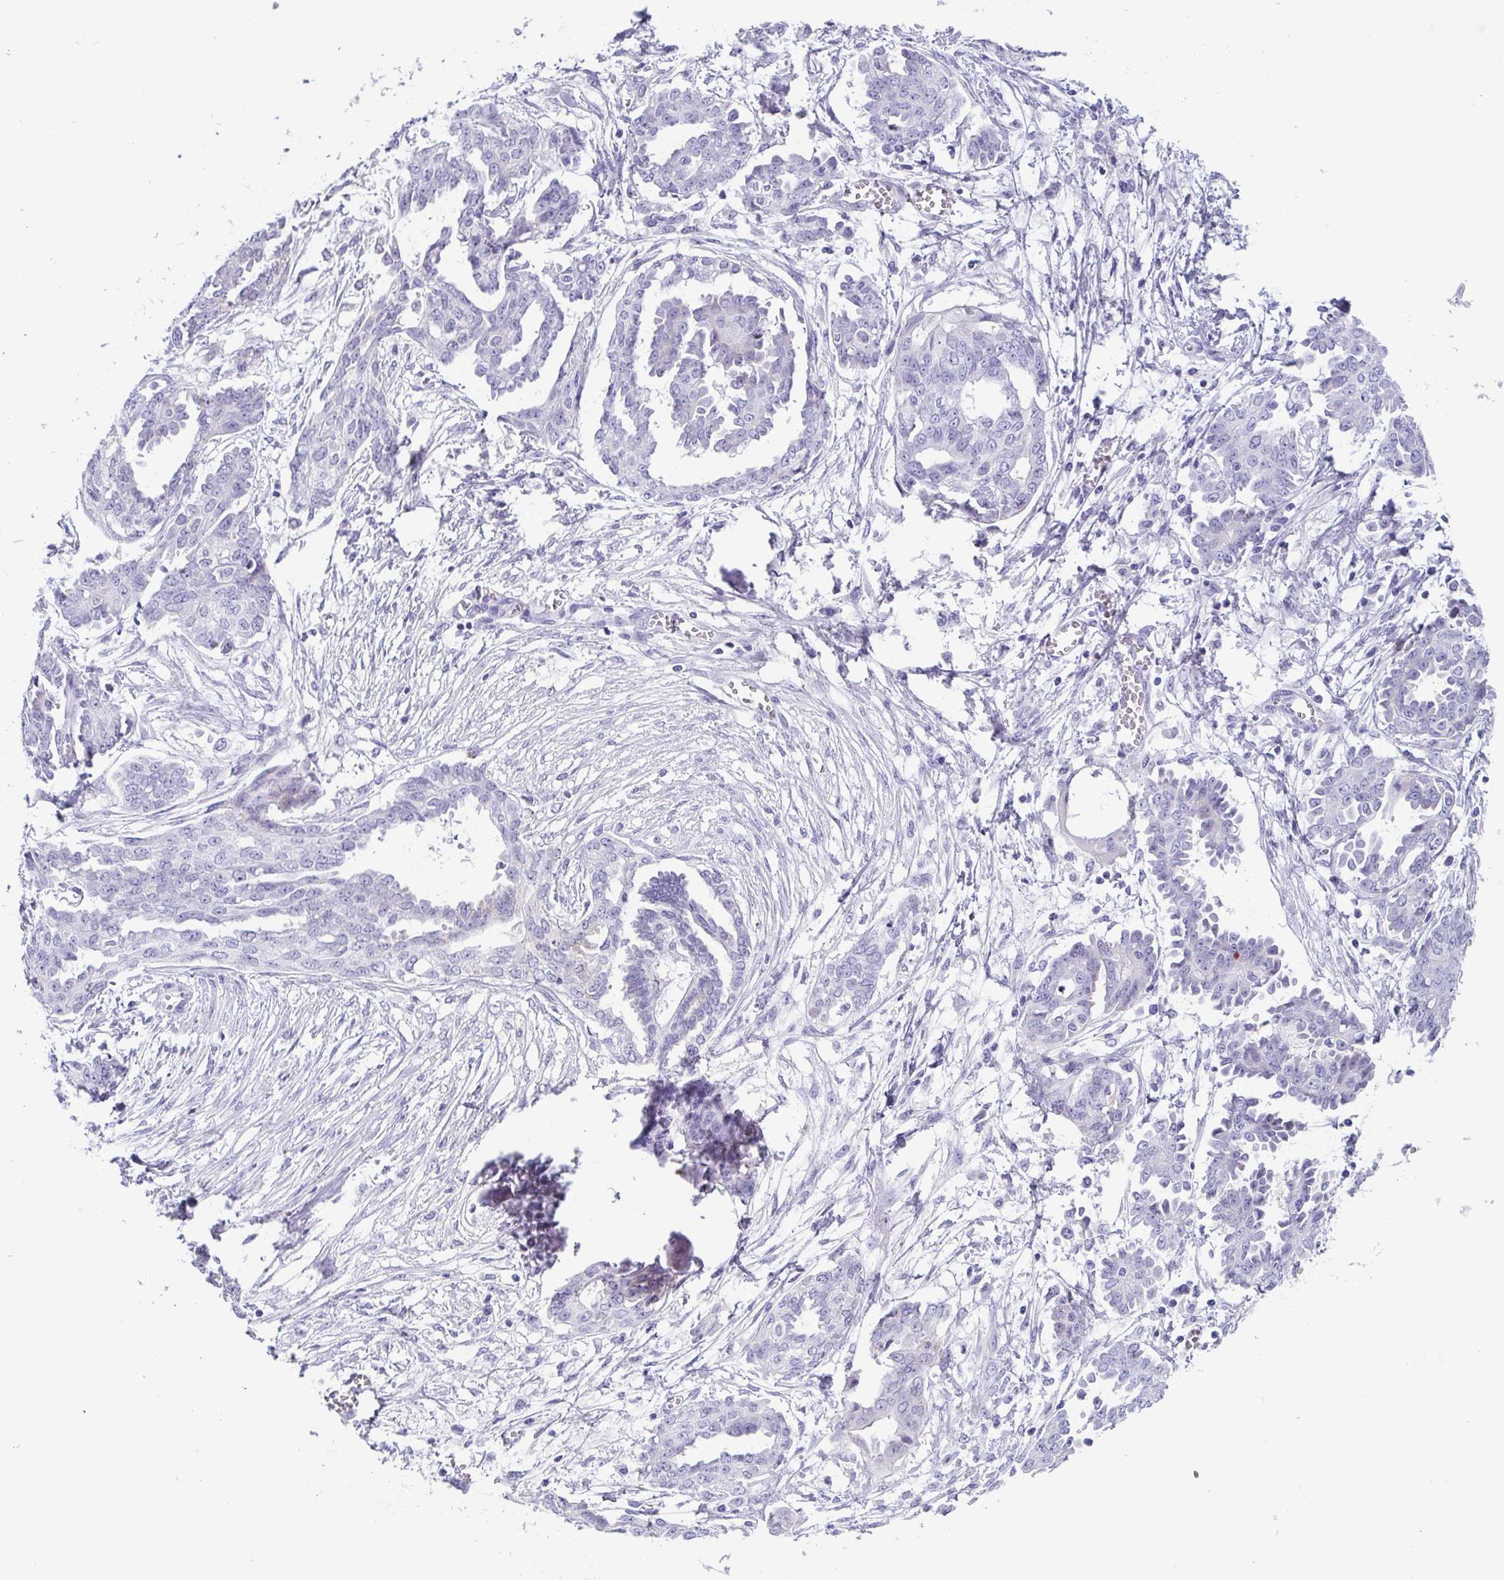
{"staining": {"intensity": "negative", "quantity": "none", "location": "none"}, "tissue": "ovarian cancer", "cell_type": "Tumor cells", "image_type": "cancer", "snomed": [{"axis": "morphology", "description": "Cystadenocarcinoma, serous, NOS"}, {"axis": "topography", "description": "Ovary"}], "caption": "Human ovarian cancer (serous cystadenocarcinoma) stained for a protein using IHC displays no expression in tumor cells.", "gene": "TEX19", "patient": {"sex": "female", "age": 71}}